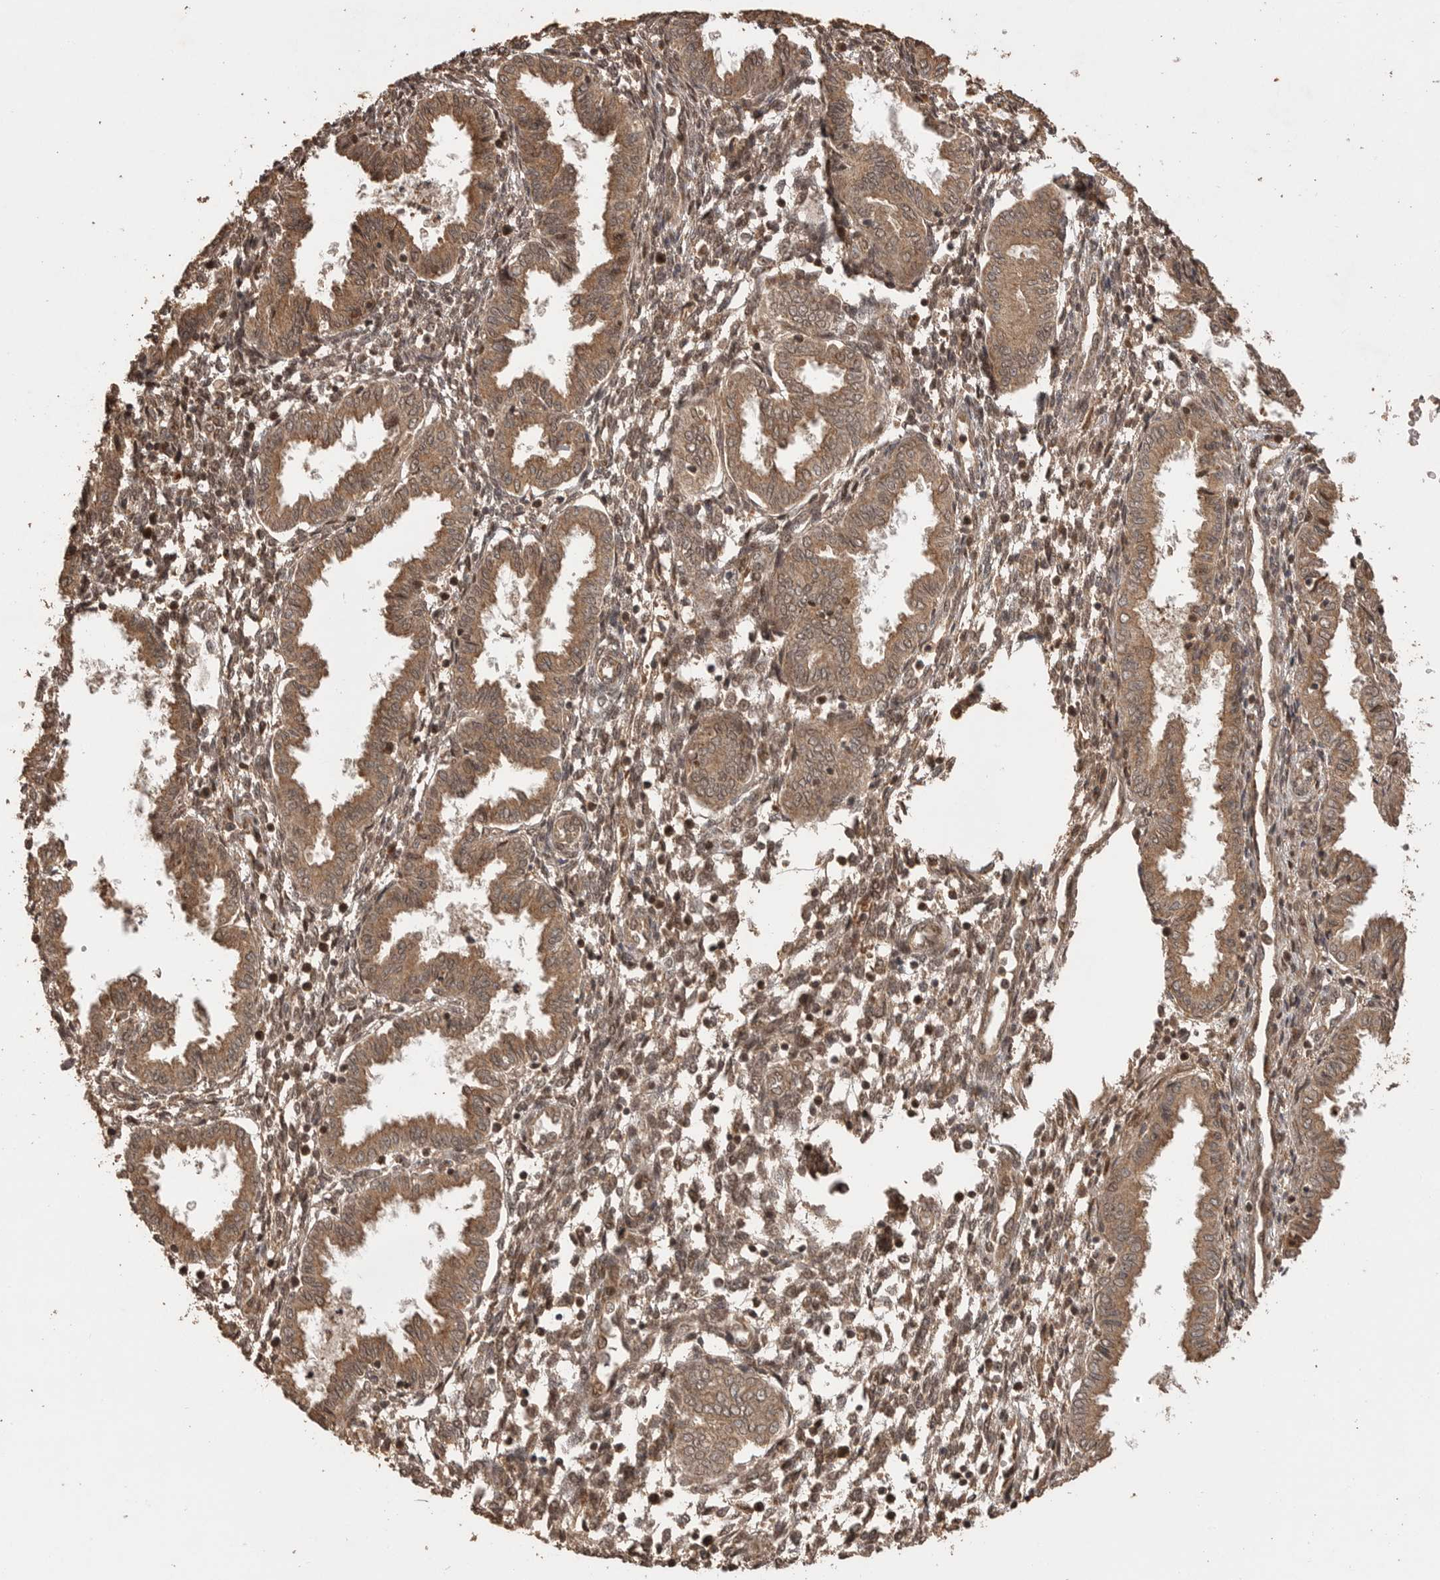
{"staining": {"intensity": "moderate", "quantity": ">75%", "location": "cytoplasmic/membranous,nuclear"}, "tissue": "endometrium", "cell_type": "Cells in endometrial stroma", "image_type": "normal", "snomed": [{"axis": "morphology", "description": "Normal tissue, NOS"}, {"axis": "topography", "description": "Endometrium"}], "caption": "Immunohistochemical staining of normal human endometrium displays medium levels of moderate cytoplasmic/membranous,nuclear expression in approximately >75% of cells in endometrial stroma. (DAB (3,3'-diaminobenzidine) IHC, brown staining for protein, blue staining for nuclei).", "gene": "BOC", "patient": {"sex": "female", "age": 33}}